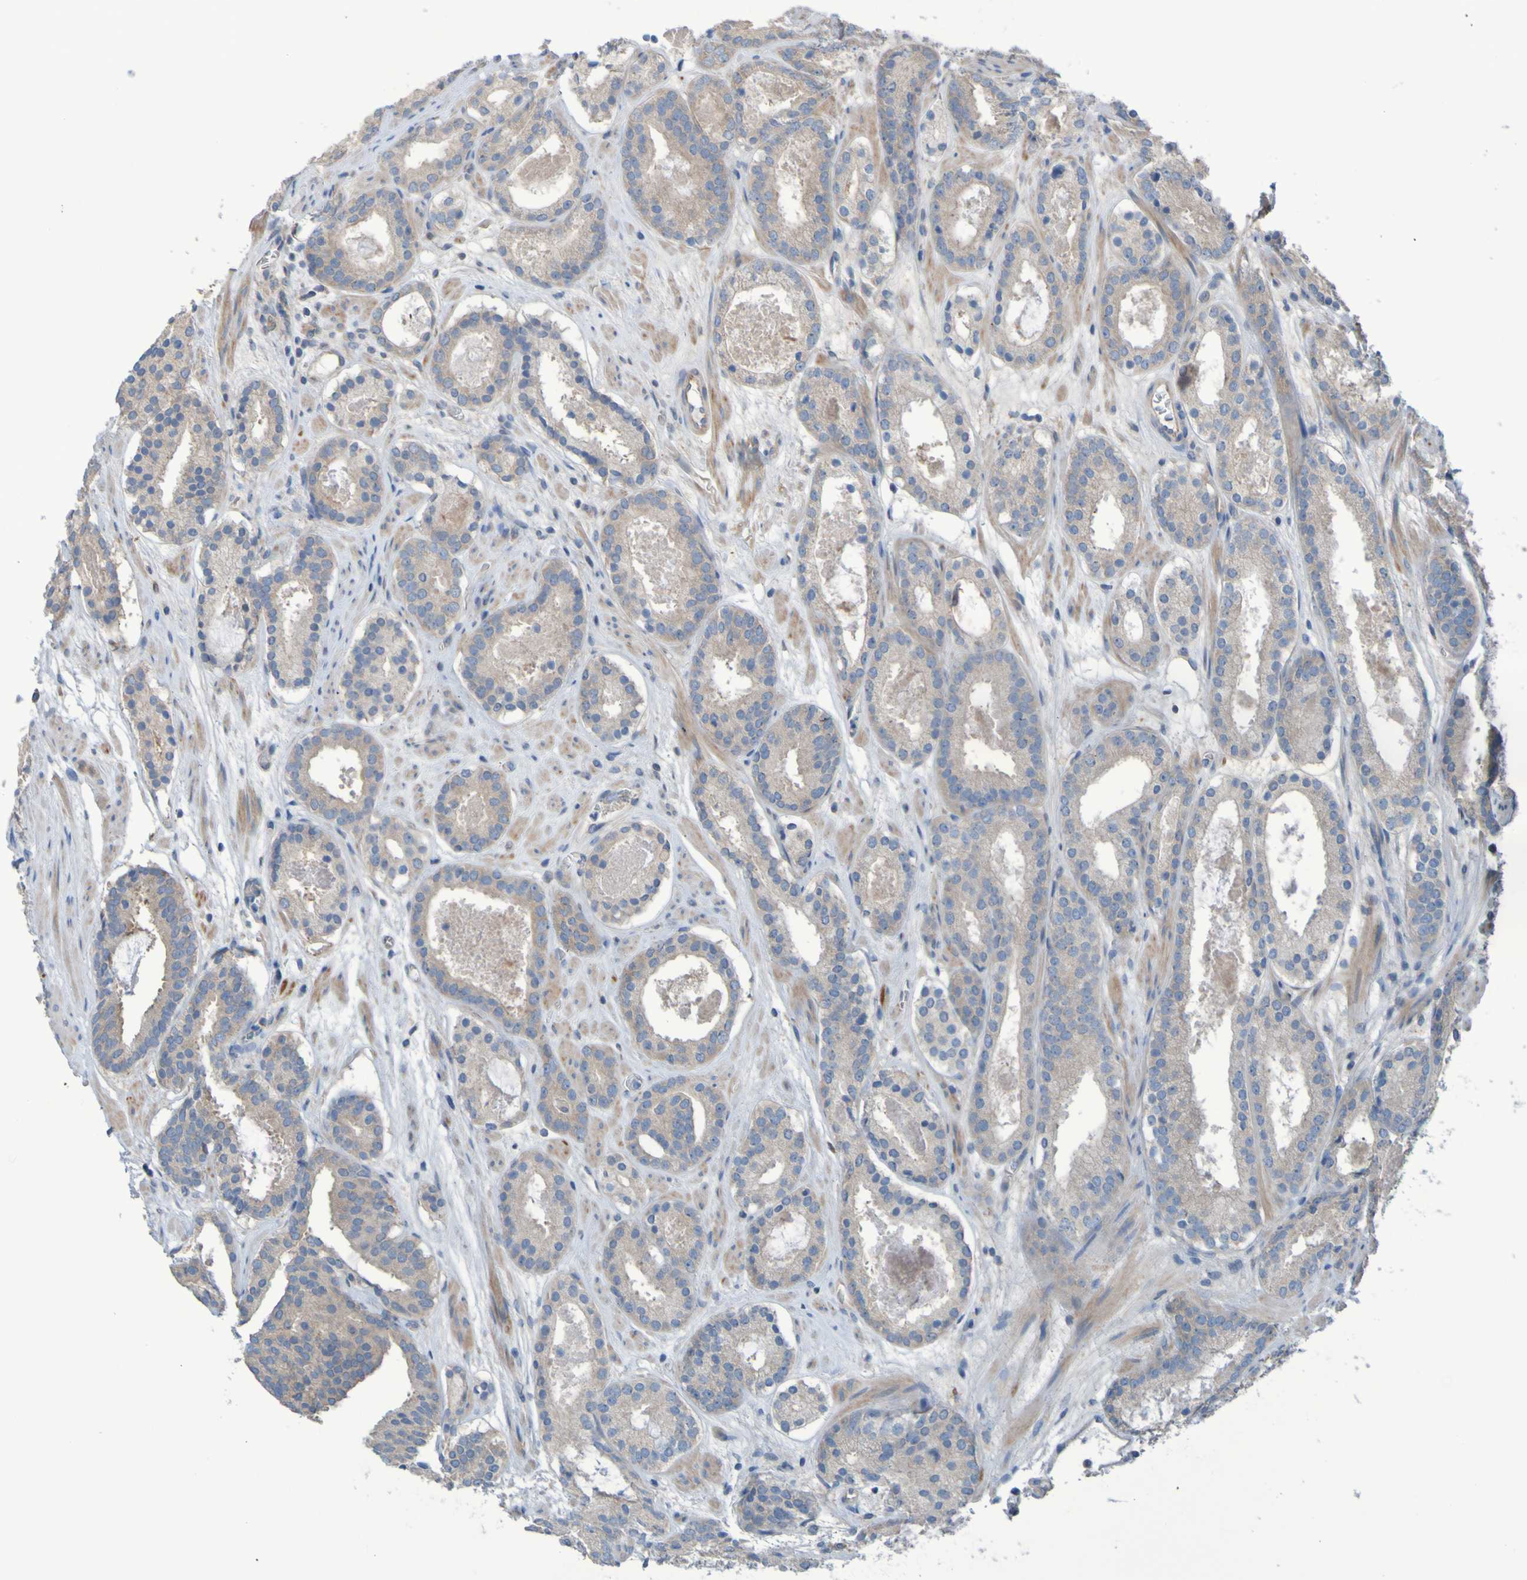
{"staining": {"intensity": "weak", "quantity": "25%-75%", "location": "cytoplasmic/membranous"}, "tissue": "prostate cancer", "cell_type": "Tumor cells", "image_type": "cancer", "snomed": [{"axis": "morphology", "description": "Adenocarcinoma, Low grade"}, {"axis": "topography", "description": "Prostate"}], "caption": "Protein analysis of prostate cancer tissue shows weak cytoplasmic/membranous positivity in about 25%-75% of tumor cells.", "gene": "NPRL3", "patient": {"sex": "male", "age": 69}}